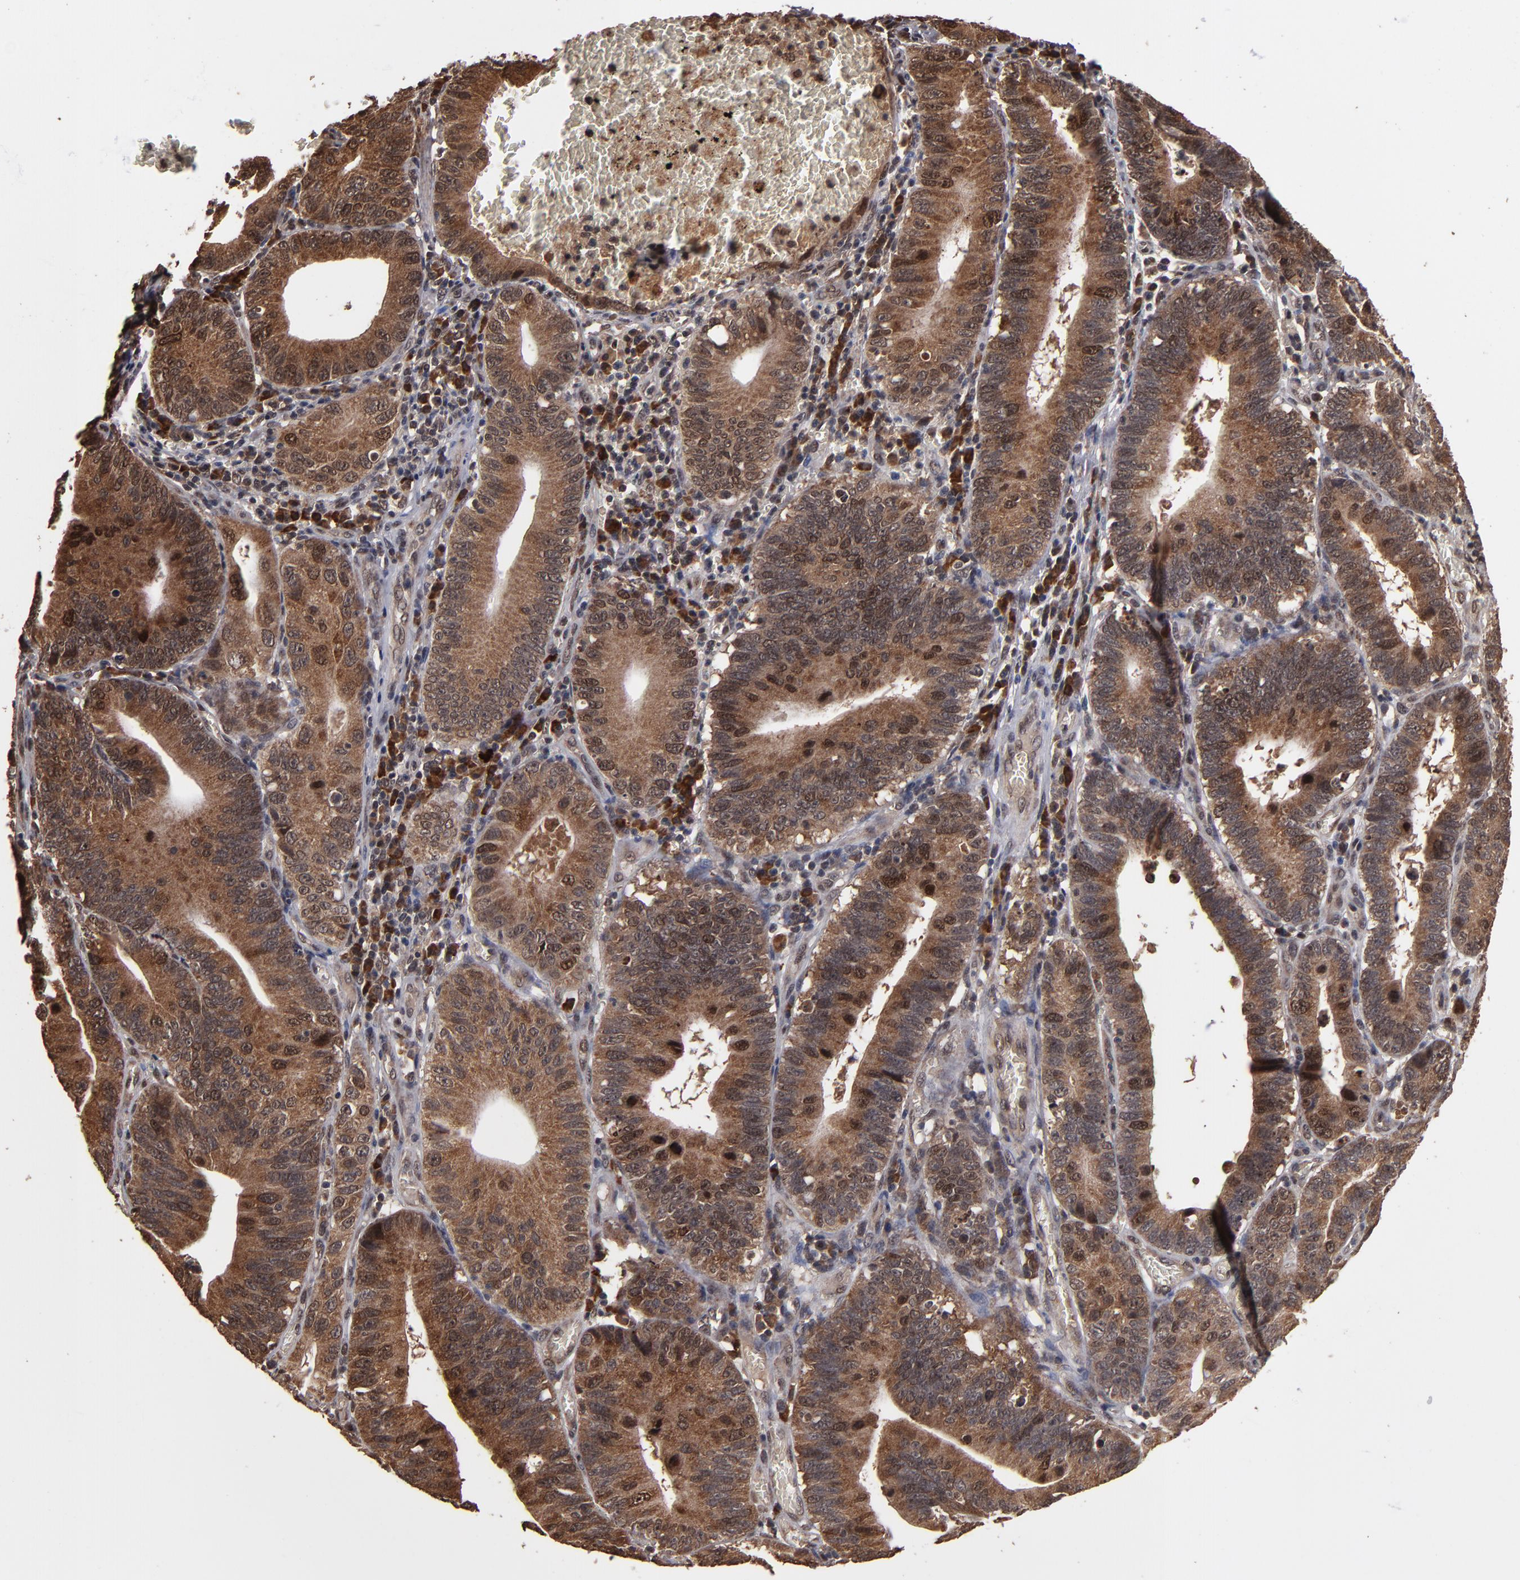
{"staining": {"intensity": "strong", "quantity": ">75%", "location": "cytoplasmic/membranous,nuclear"}, "tissue": "stomach cancer", "cell_type": "Tumor cells", "image_type": "cancer", "snomed": [{"axis": "morphology", "description": "Adenocarcinoma, NOS"}, {"axis": "topography", "description": "Stomach"}, {"axis": "topography", "description": "Gastric cardia"}], "caption": "Stomach cancer tissue demonstrates strong cytoplasmic/membranous and nuclear expression in approximately >75% of tumor cells, visualized by immunohistochemistry.", "gene": "NXF2B", "patient": {"sex": "male", "age": 59}}